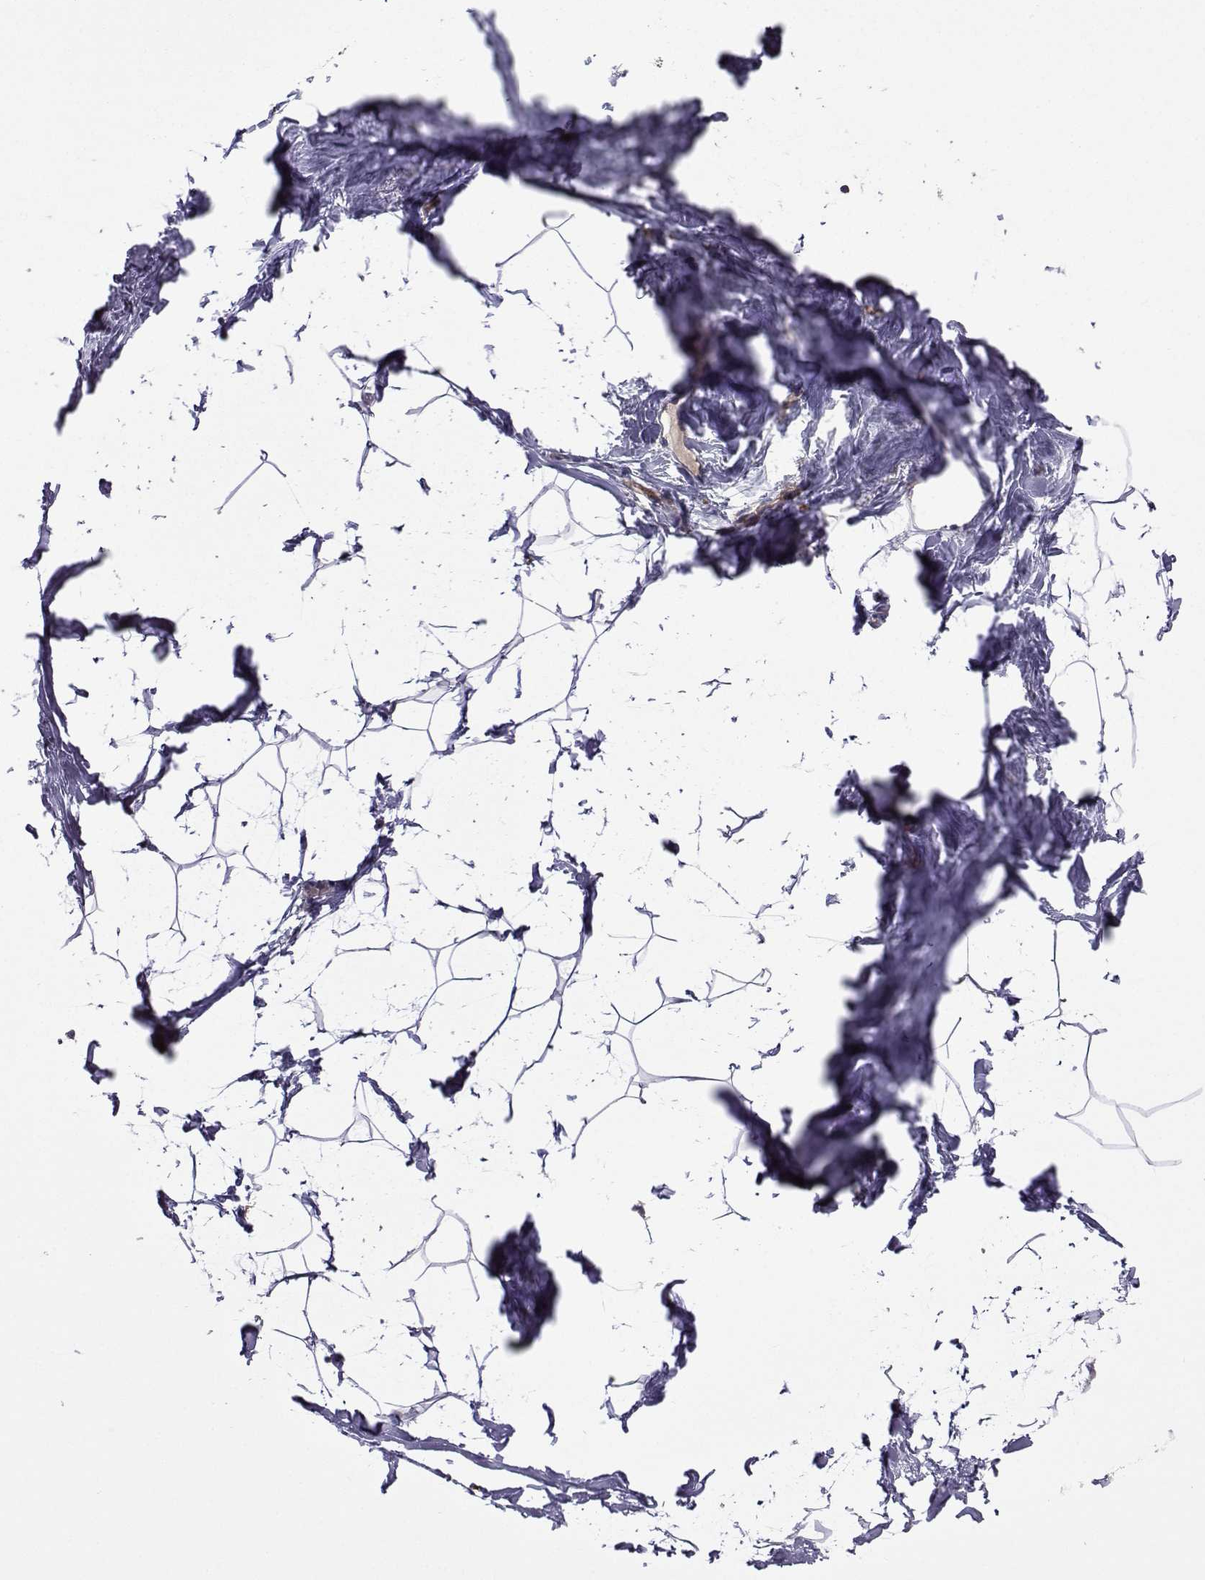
{"staining": {"intensity": "negative", "quantity": "none", "location": "none"}, "tissue": "breast", "cell_type": "Adipocytes", "image_type": "normal", "snomed": [{"axis": "morphology", "description": "Normal tissue, NOS"}, {"axis": "topography", "description": "Breast"}], "caption": "A micrograph of human breast is negative for staining in adipocytes. (DAB immunohistochemistry (IHC), high magnification).", "gene": "ITGB8", "patient": {"sex": "female", "age": 32}}